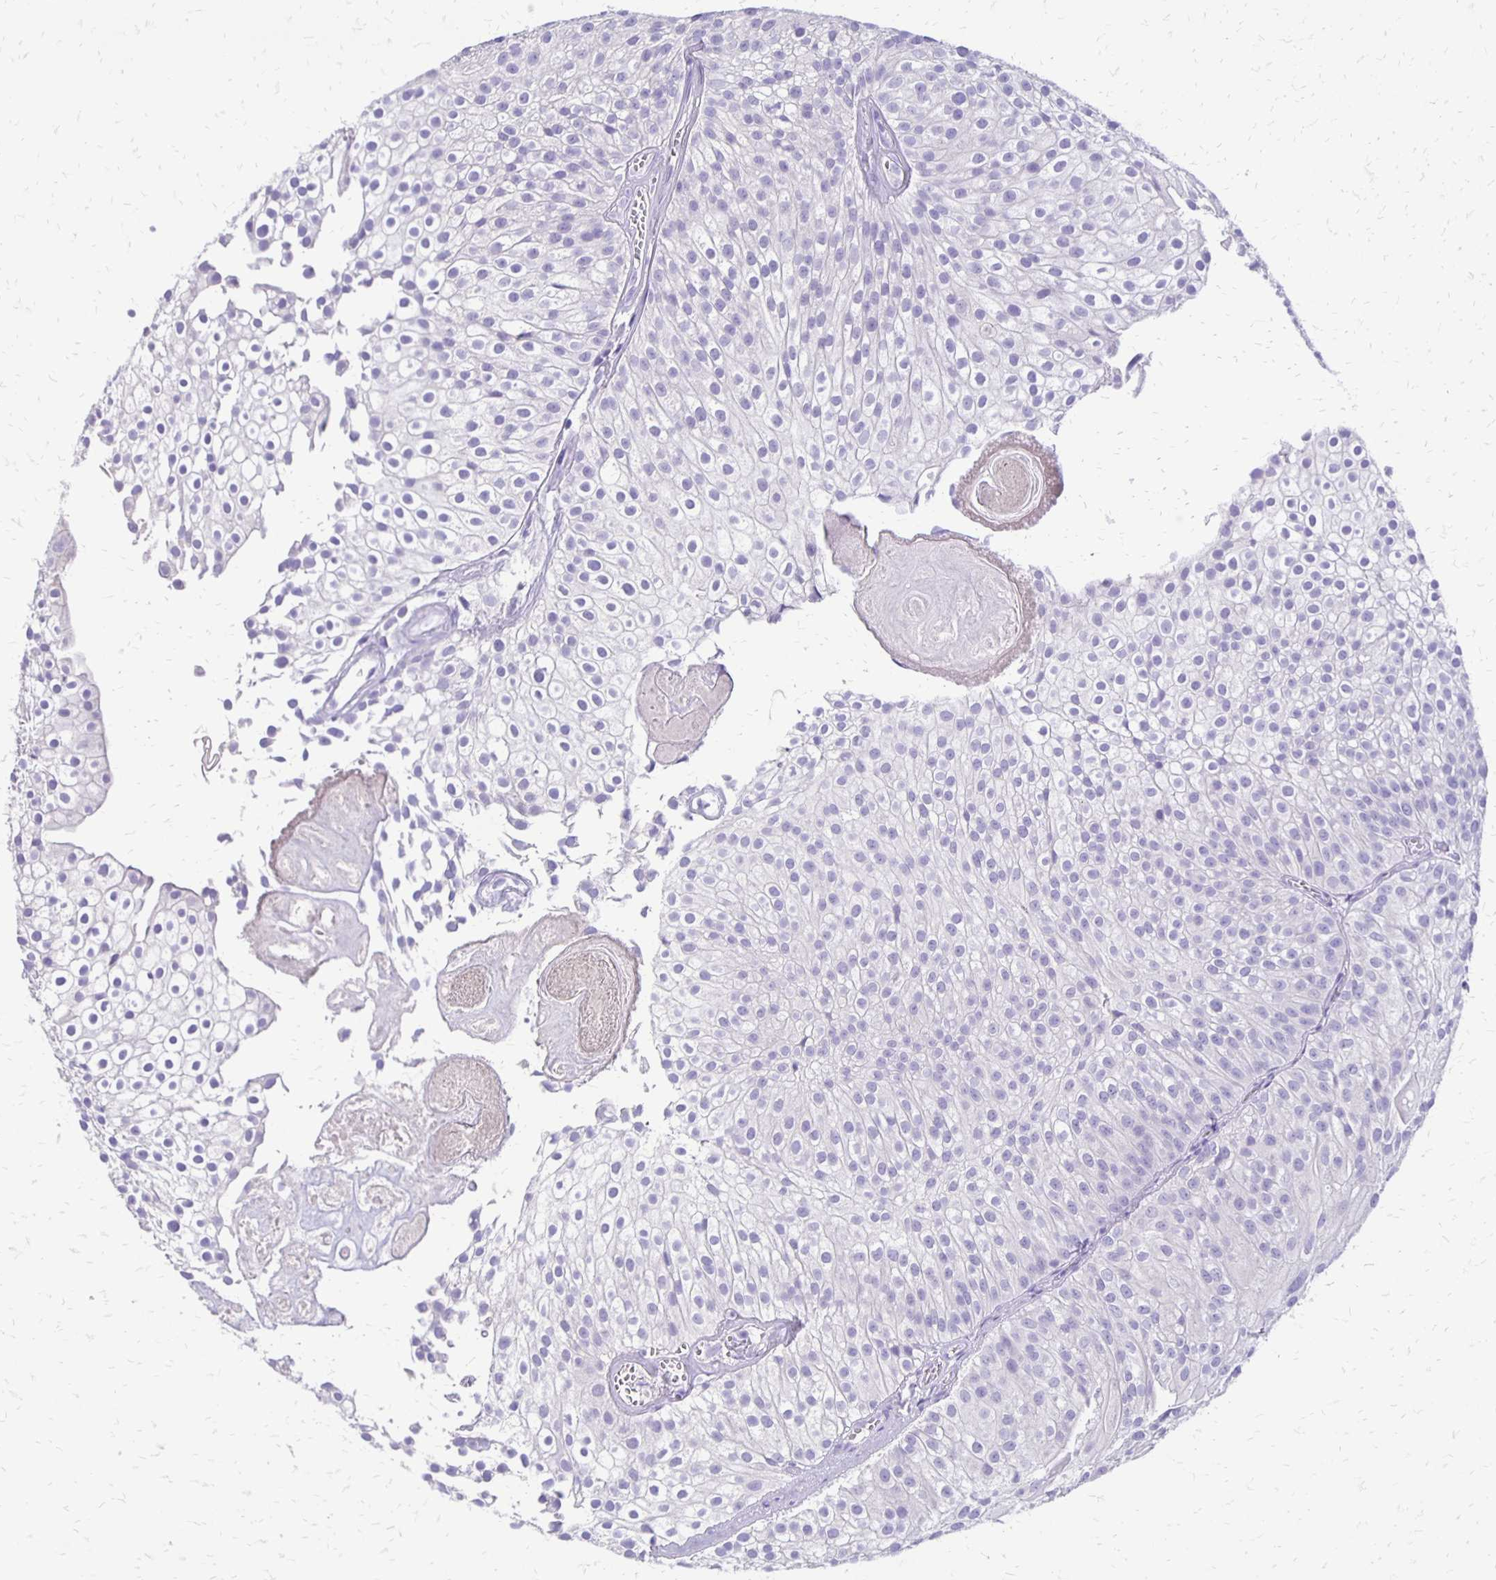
{"staining": {"intensity": "negative", "quantity": "none", "location": "none"}, "tissue": "urothelial cancer", "cell_type": "Tumor cells", "image_type": "cancer", "snomed": [{"axis": "morphology", "description": "Urothelial carcinoma, Low grade"}, {"axis": "topography", "description": "Urinary bladder"}], "caption": "Tumor cells show no significant protein expression in urothelial cancer.", "gene": "ANKRD45", "patient": {"sex": "male", "age": 70}}